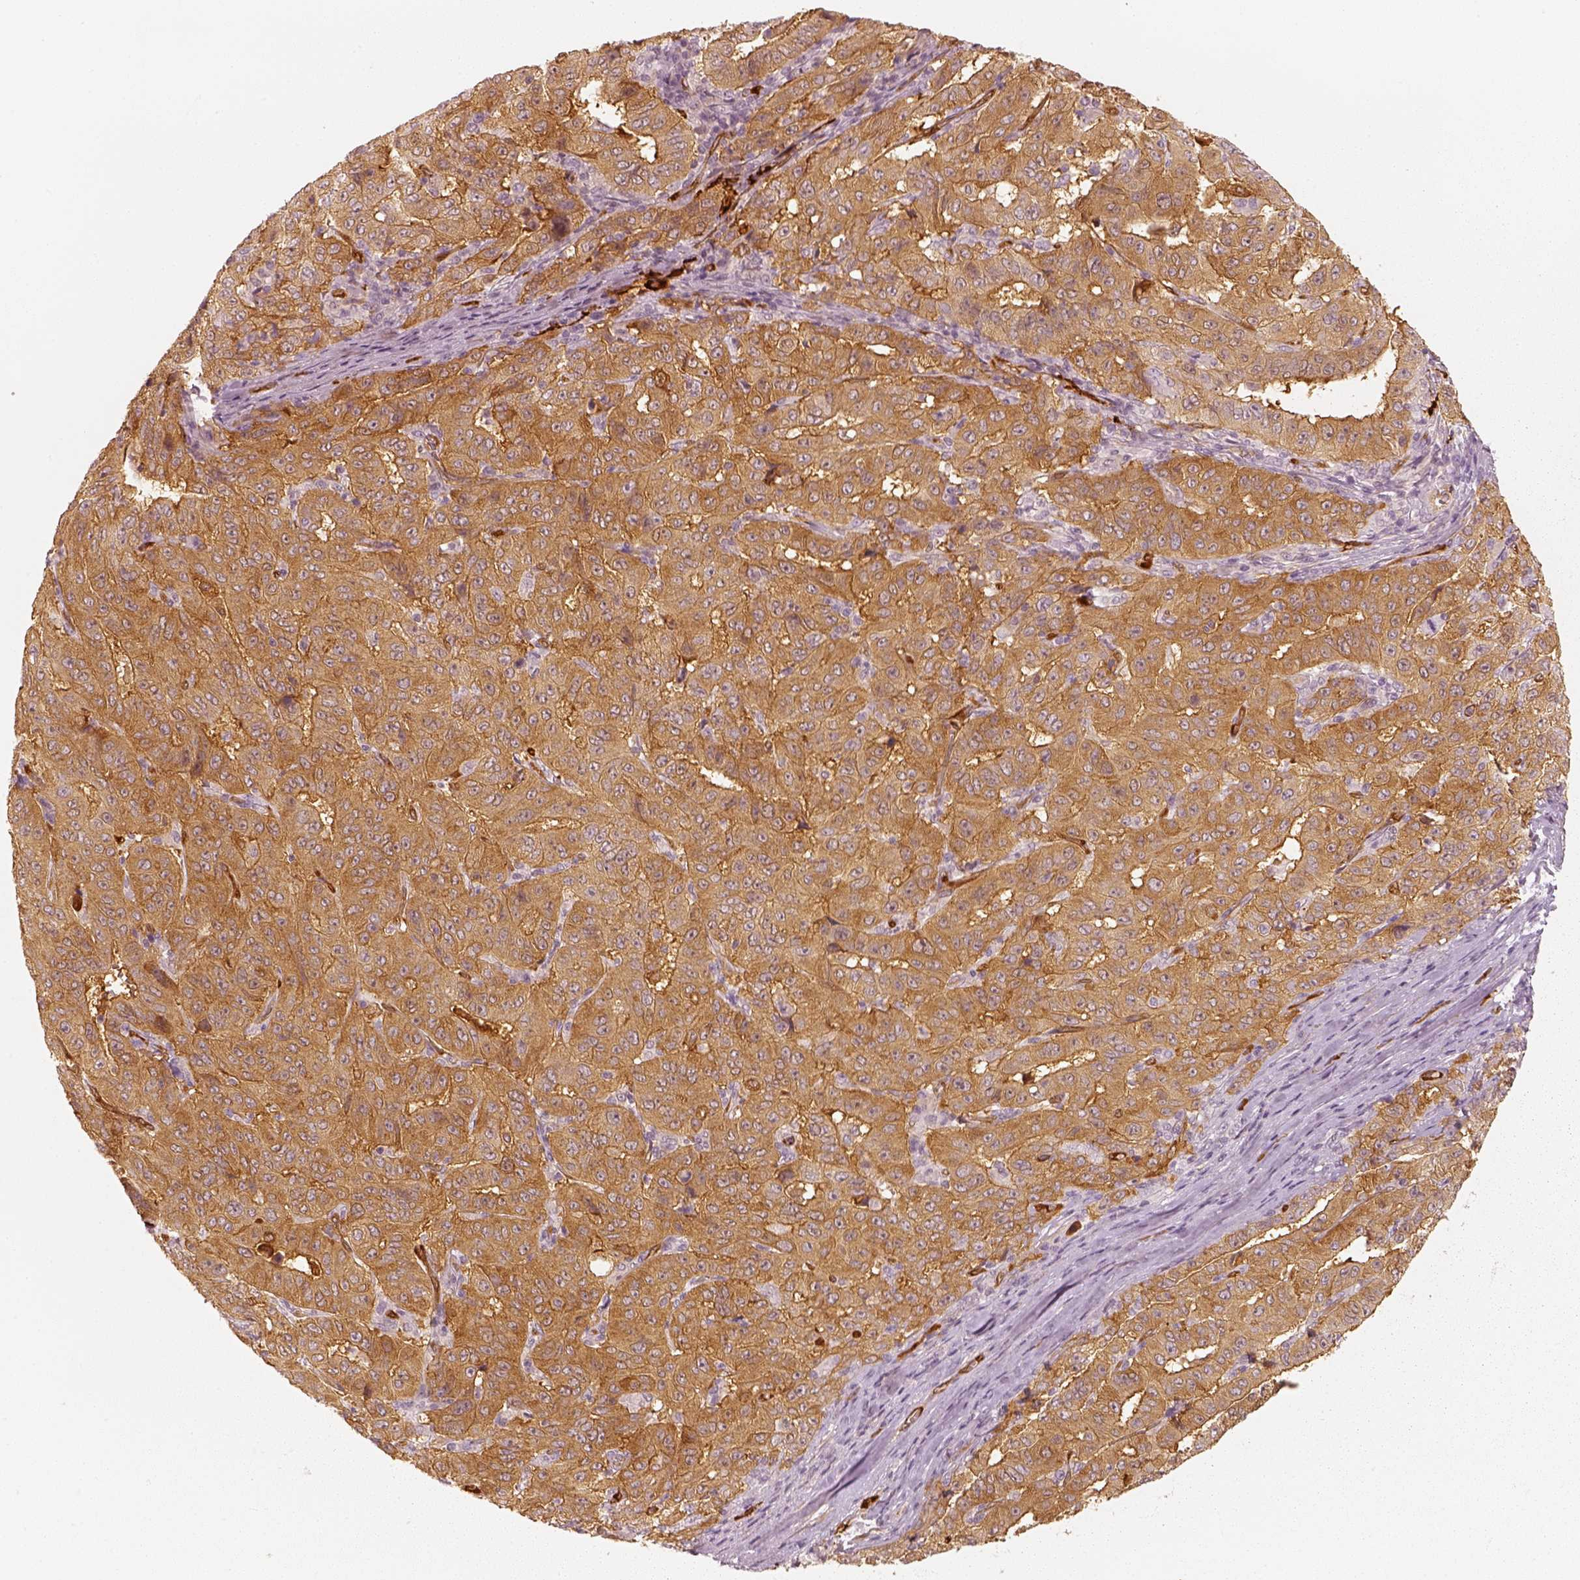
{"staining": {"intensity": "moderate", "quantity": ">75%", "location": "cytoplasmic/membranous"}, "tissue": "pancreatic cancer", "cell_type": "Tumor cells", "image_type": "cancer", "snomed": [{"axis": "morphology", "description": "Adenocarcinoma, NOS"}, {"axis": "topography", "description": "Pancreas"}], "caption": "This image reveals IHC staining of pancreatic cancer, with medium moderate cytoplasmic/membranous expression in approximately >75% of tumor cells.", "gene": "FSCN1", "patient": {"sex": "male", "age": 63}}